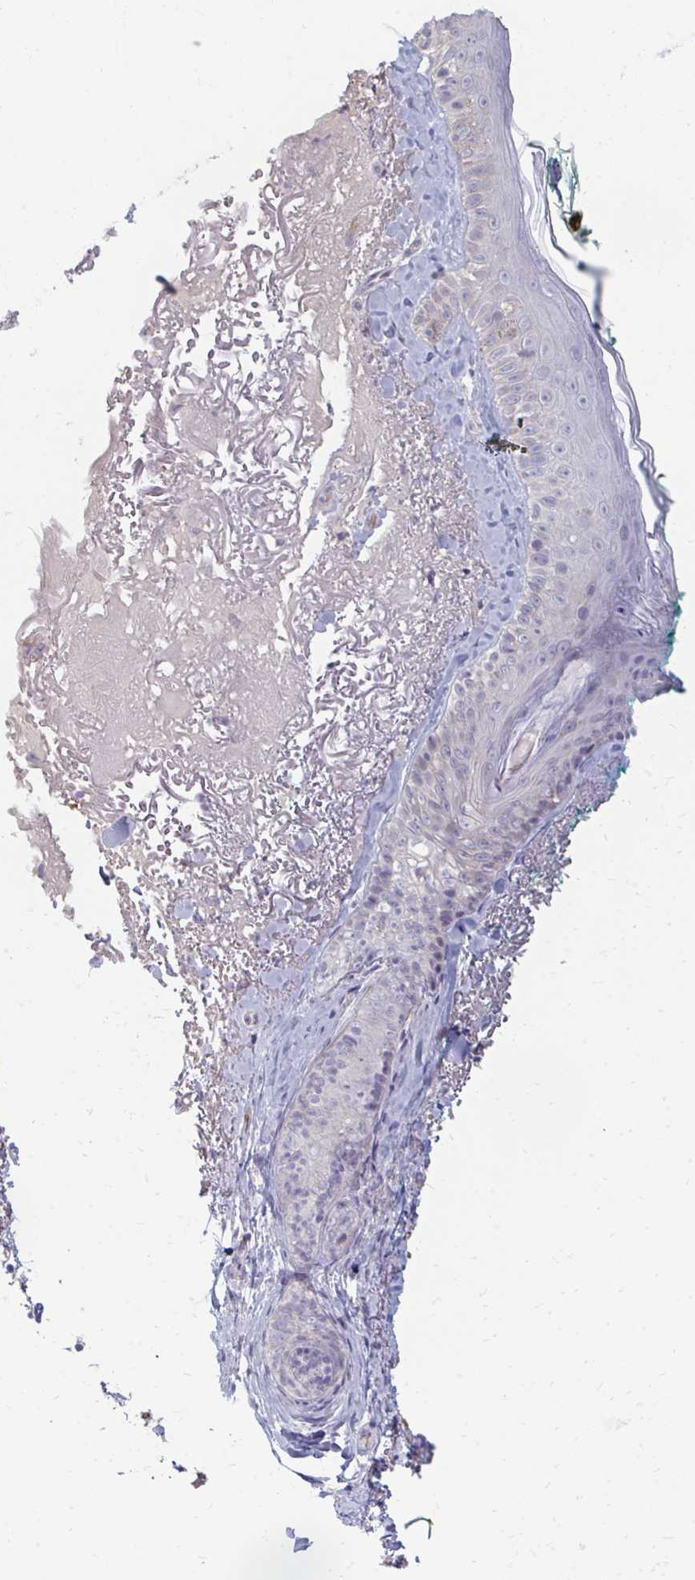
{"staining": {"intensity": "negative", "quantity": "none", "location": "none"}, "tissue": "skin", "cell_type": "Fibroblasts", "image_type": "normal", "snomed": [{"axis": "morphology", "description": "Normal tissue, NOS"}, {"axis": "topography", "description": "Skin"}], "caption": "DAB (3,3'-diaminobenzidine) immunohistochemical staining of benign human skin displays no significant expression in fibroblasts. (DAB immunohistochemistry with hematoxylin counter stain).", "gene": "RAB33A", "patient": {"sex": "male", "age": 73}}